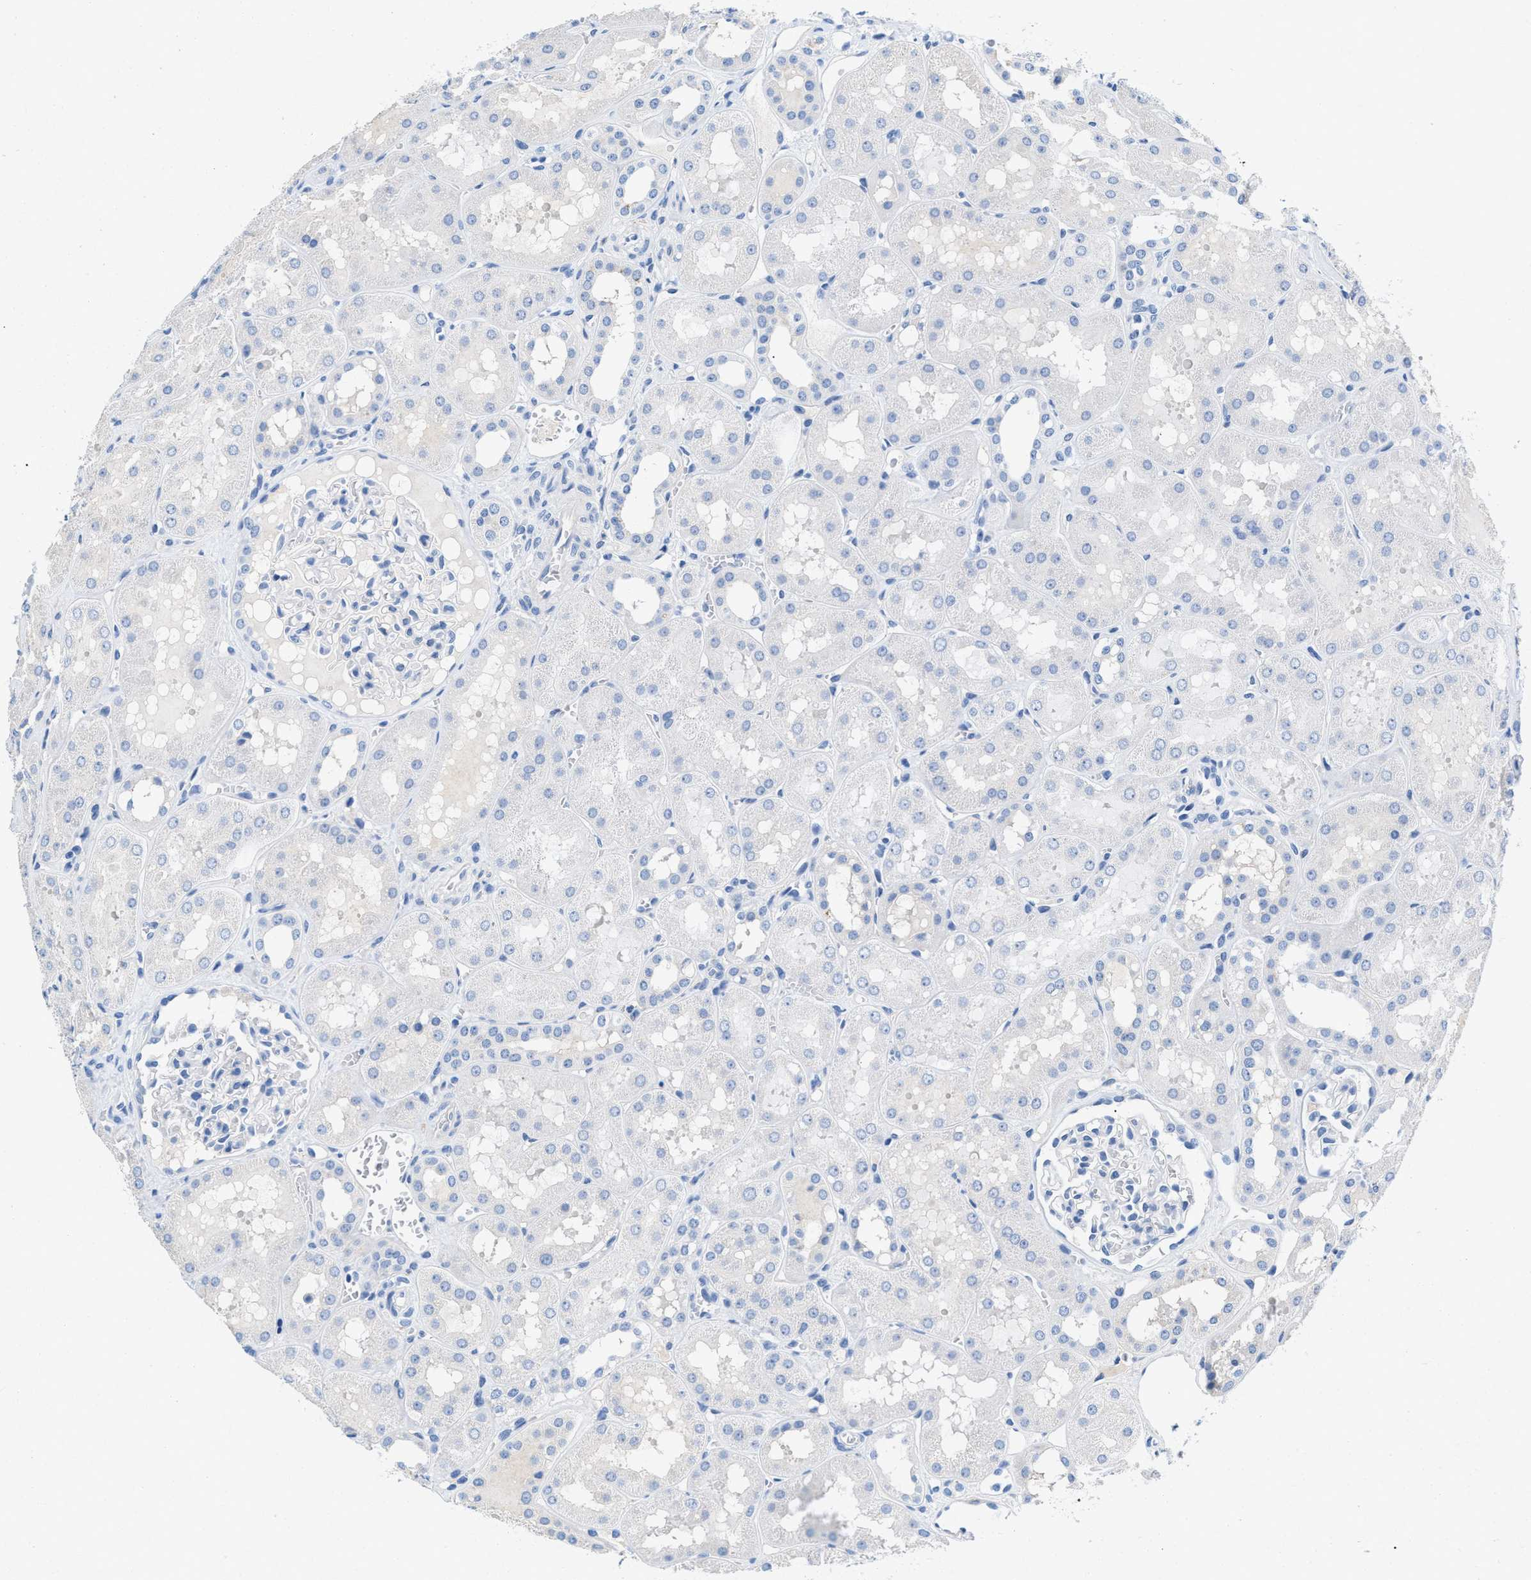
{"staining": {"intensity": "negative", "quantity": "none", "location": "none"}, "tissue": "kidney", "cell_type": "Cells in glomeruli", "image_type": "normal", "snomed": [{"axis": "morphology", "description": "Normal tissue, NOS"}, {"axis": "topography", "description": "Kidney"}, {"axis": "topography", "description": "Urinary bladder"}], "caption": "This is an IHC micrograph of normal kidney. There is no staining in cells in glomeruli.", "gene": "SLFN13", "patient": {"sex": "male", "age": 16}}